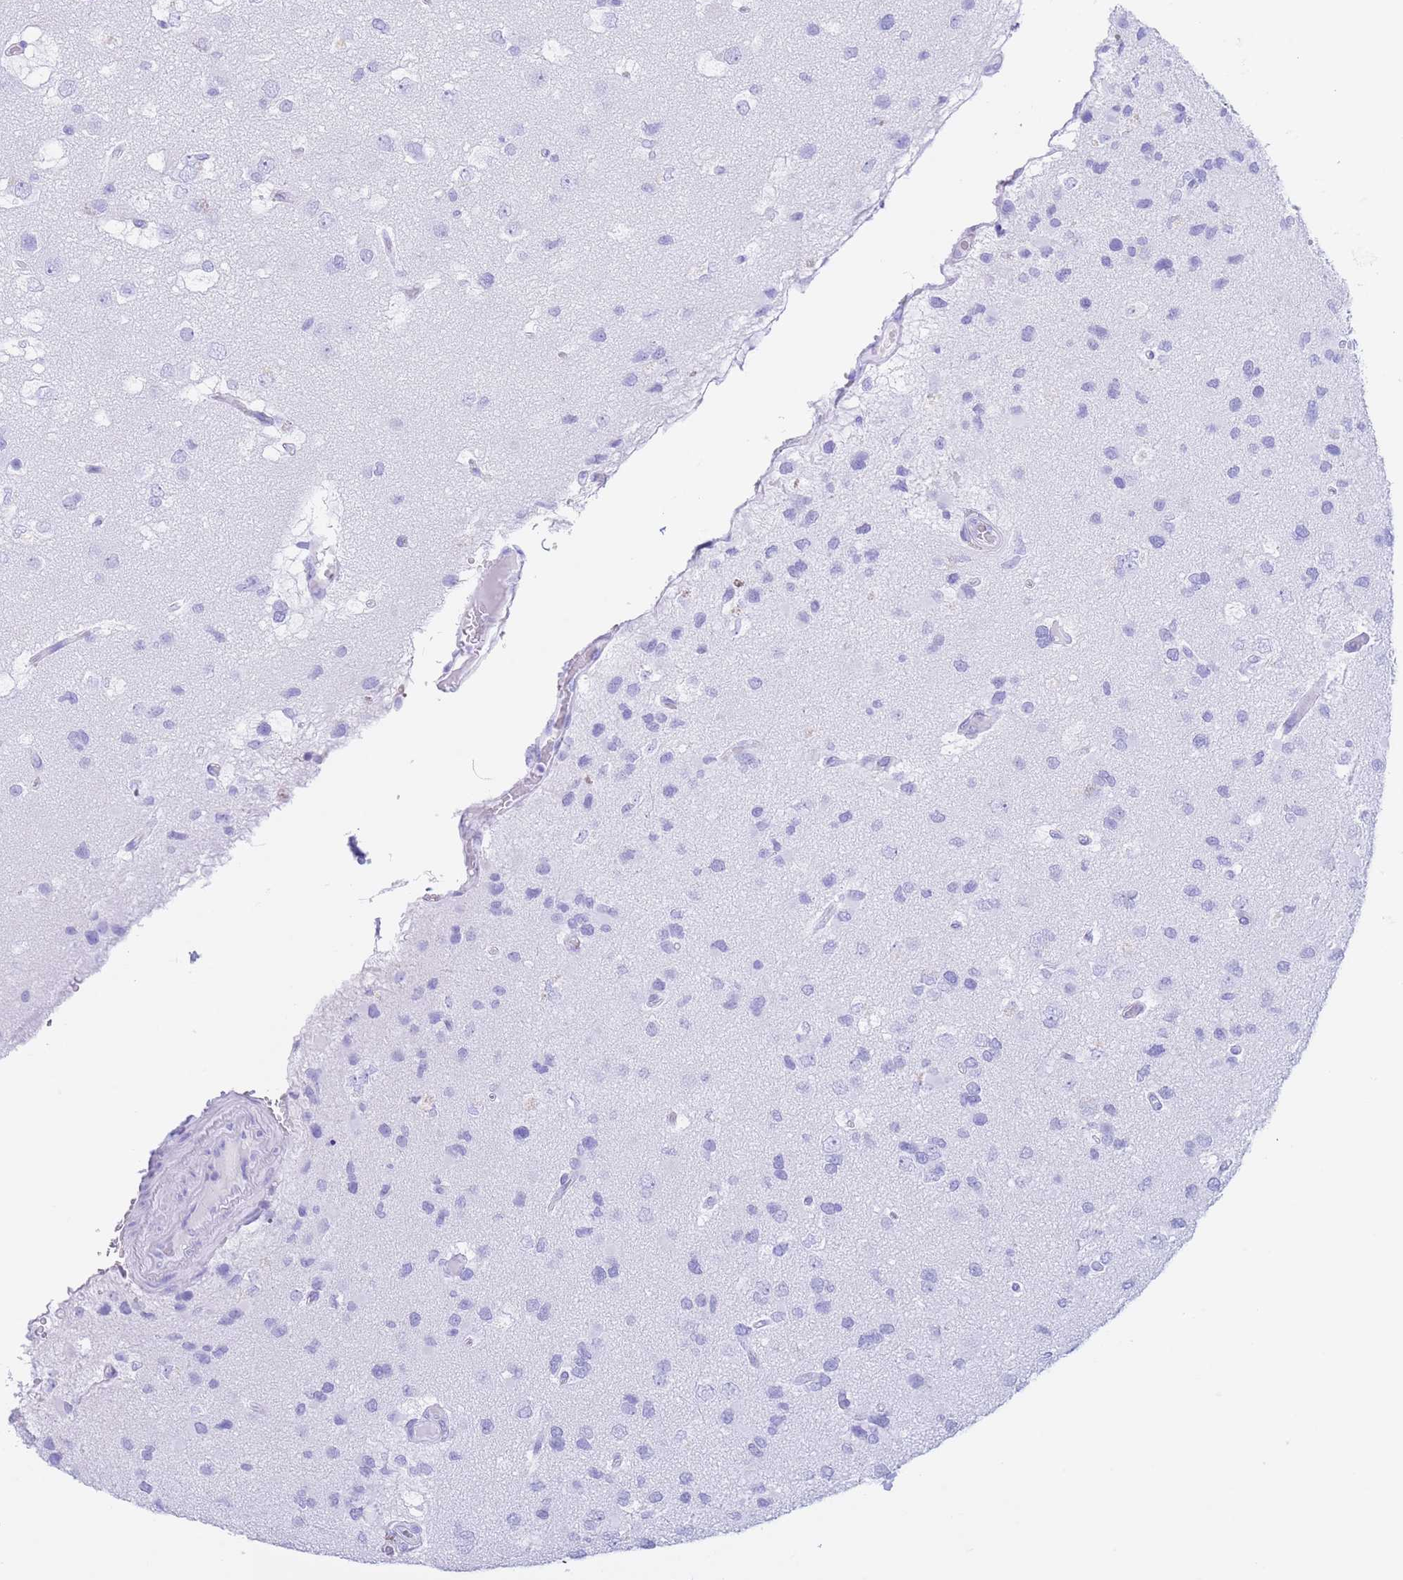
{"staining": {"intensity": "negative", "quantity": "none", "location": "none"}, "tissue": "glioma", "cell_type": "Tumor cells", "image_type": "cancer", "snomed": [{"axis": "morphology", "description": "Glioma, malignant, High grade"}, {"axis": "topography", "description": "Brain"}], "caption": "Tumor cells are negative for protein expression in human glioma. (Immunohistochemistry, brightfield microscopy, high magnification).", "gene": "SLCO1B3", "patient": {"sex": "male", "age": 53}}